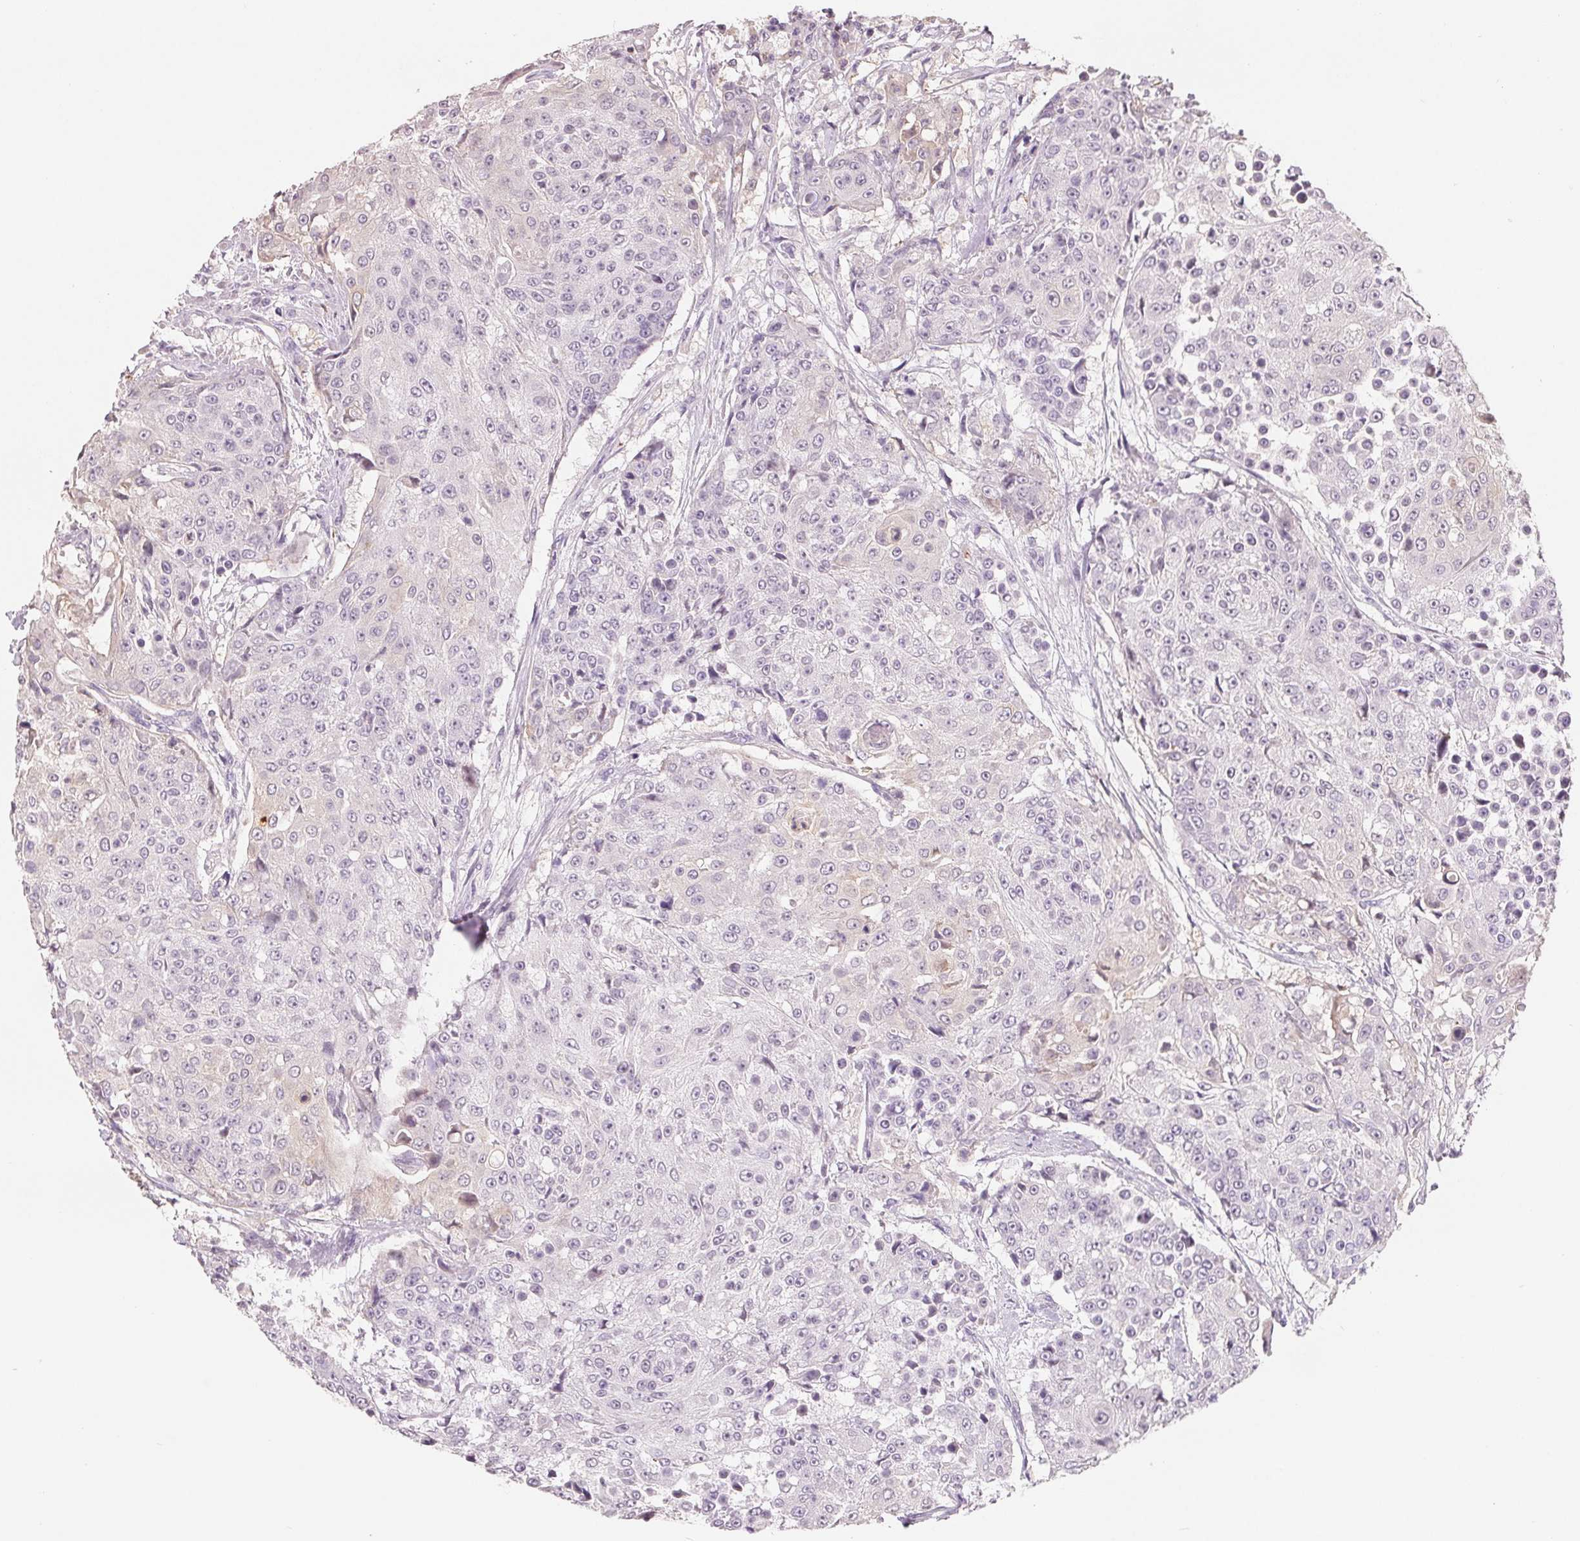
{"staining": {"intensity": "negative", "quantity": "none", "location": "none"}, "tissue": "urothelial cancer", "cell_type": "Tumor cells", "image_type": "cancer", "snomed": [{"axis": "morphology", "description": "Urothelial carcinoma, High grade"}, {"axis": "topography", "description": "Urinary bladder"}], "caption": "IHC histopathology image of neoplastic tissue: urothelial cancer stained with DAB demonstrates no significant protein expression in tumor cells. (DAB (3,3'-diaminobenzidine) immunohistochemistry visualized using brightfield microscopy, high magnification).", "gene": "VTCN1", "patient": {"sex": "female", "age": 63}}